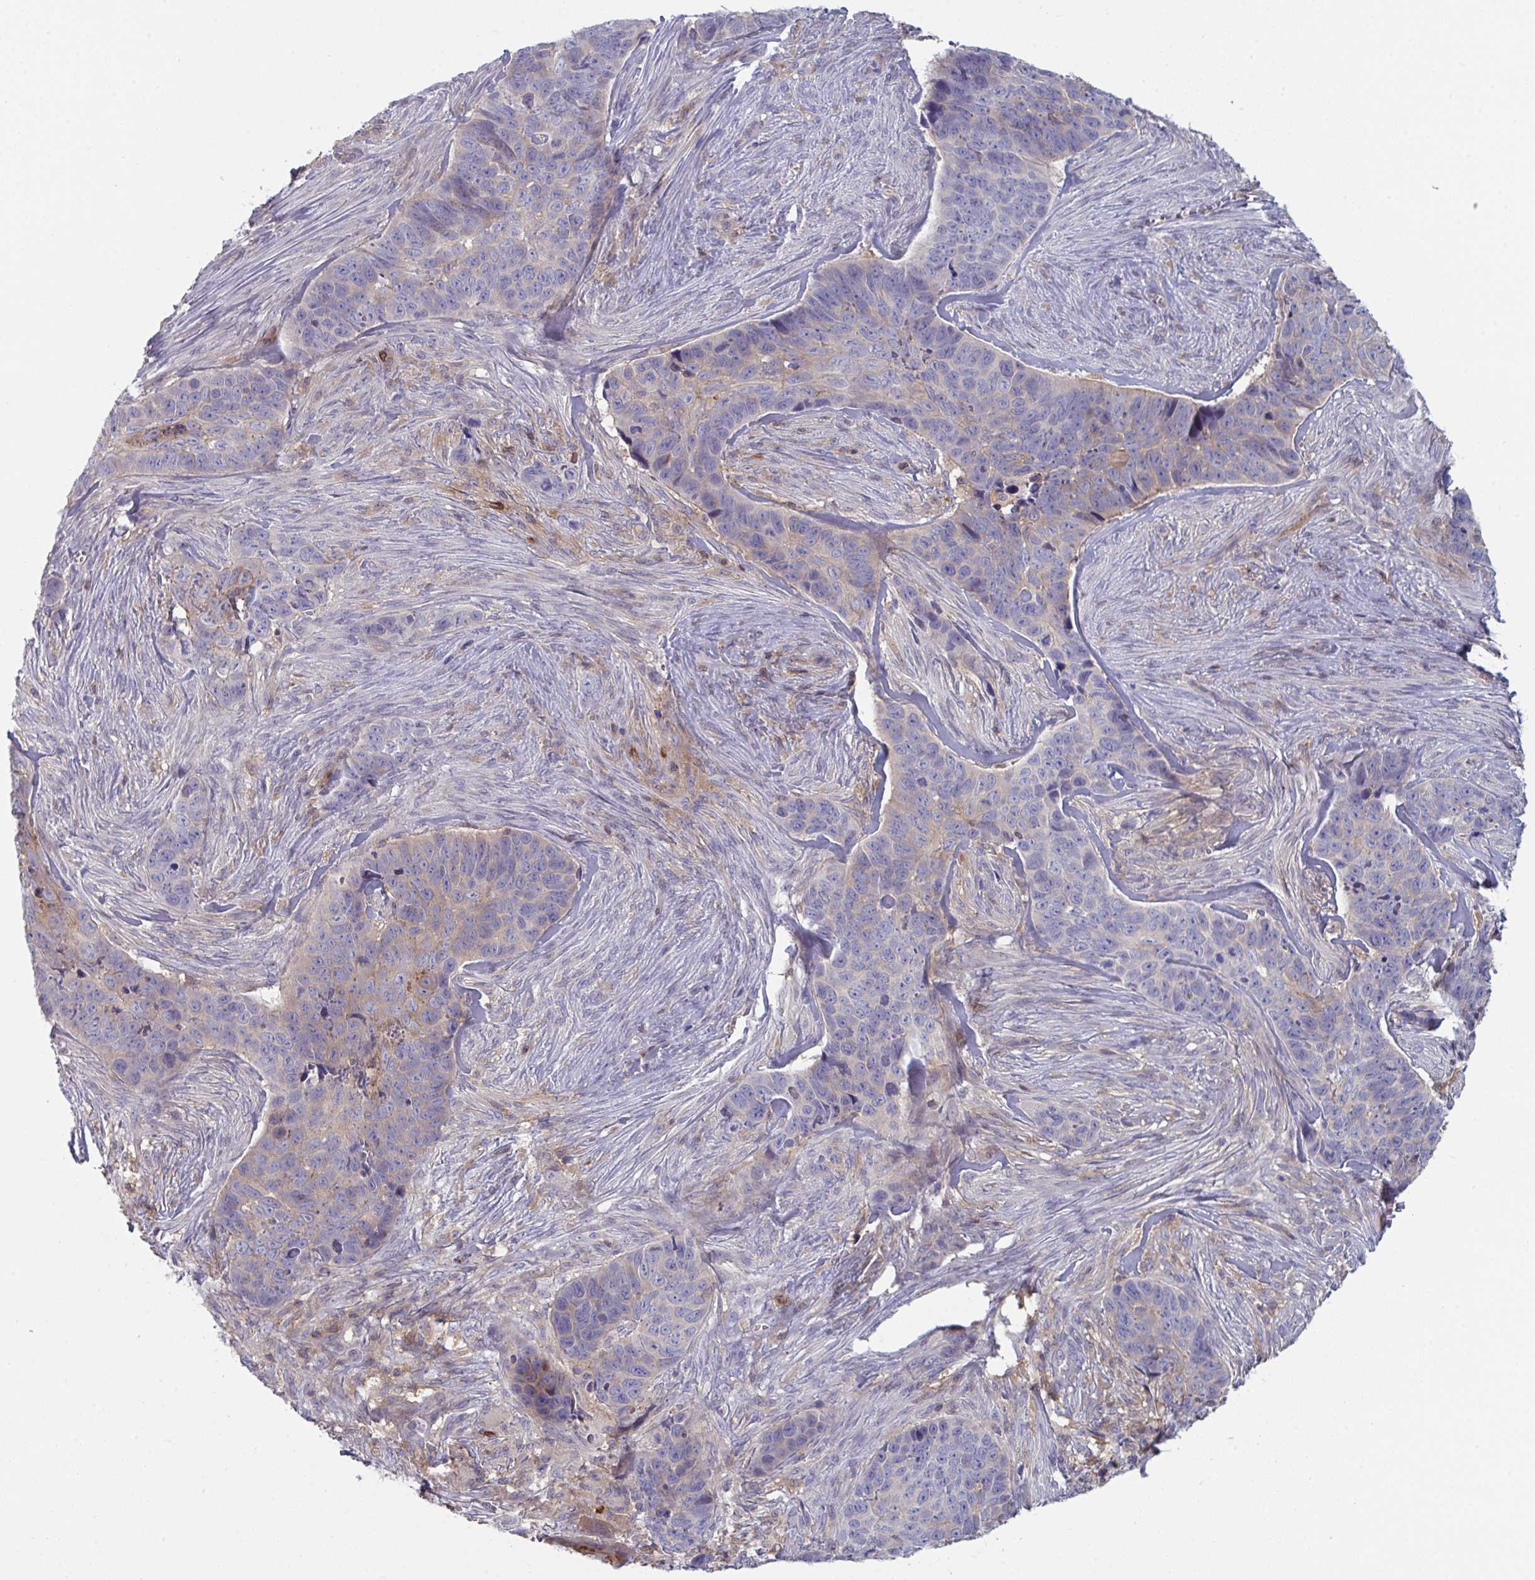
{"staining": {"intensity": "weak", "quantity": "25%-75%", "location": "cytoplasmic/membranous"}, "tissue": "skin cancer", "cell_type": "Tumor cells", "image_type": "cancer", "snomed": [{"axis": "morphology", "description": "Basal cell carcinoma"}, {"axis": "topography", "description": "Skin"}], "caption": "Immunohistochemistry (DAB (3,3'-diaminobenzidine)) staining of skin cancer (basal cell carcinoma) displays weak cytoplasmic/membranous protein staining in about 25%-75% of tumor cells.", "gene": "DISP2", "patient": {"sex": "female", "age": 82}}